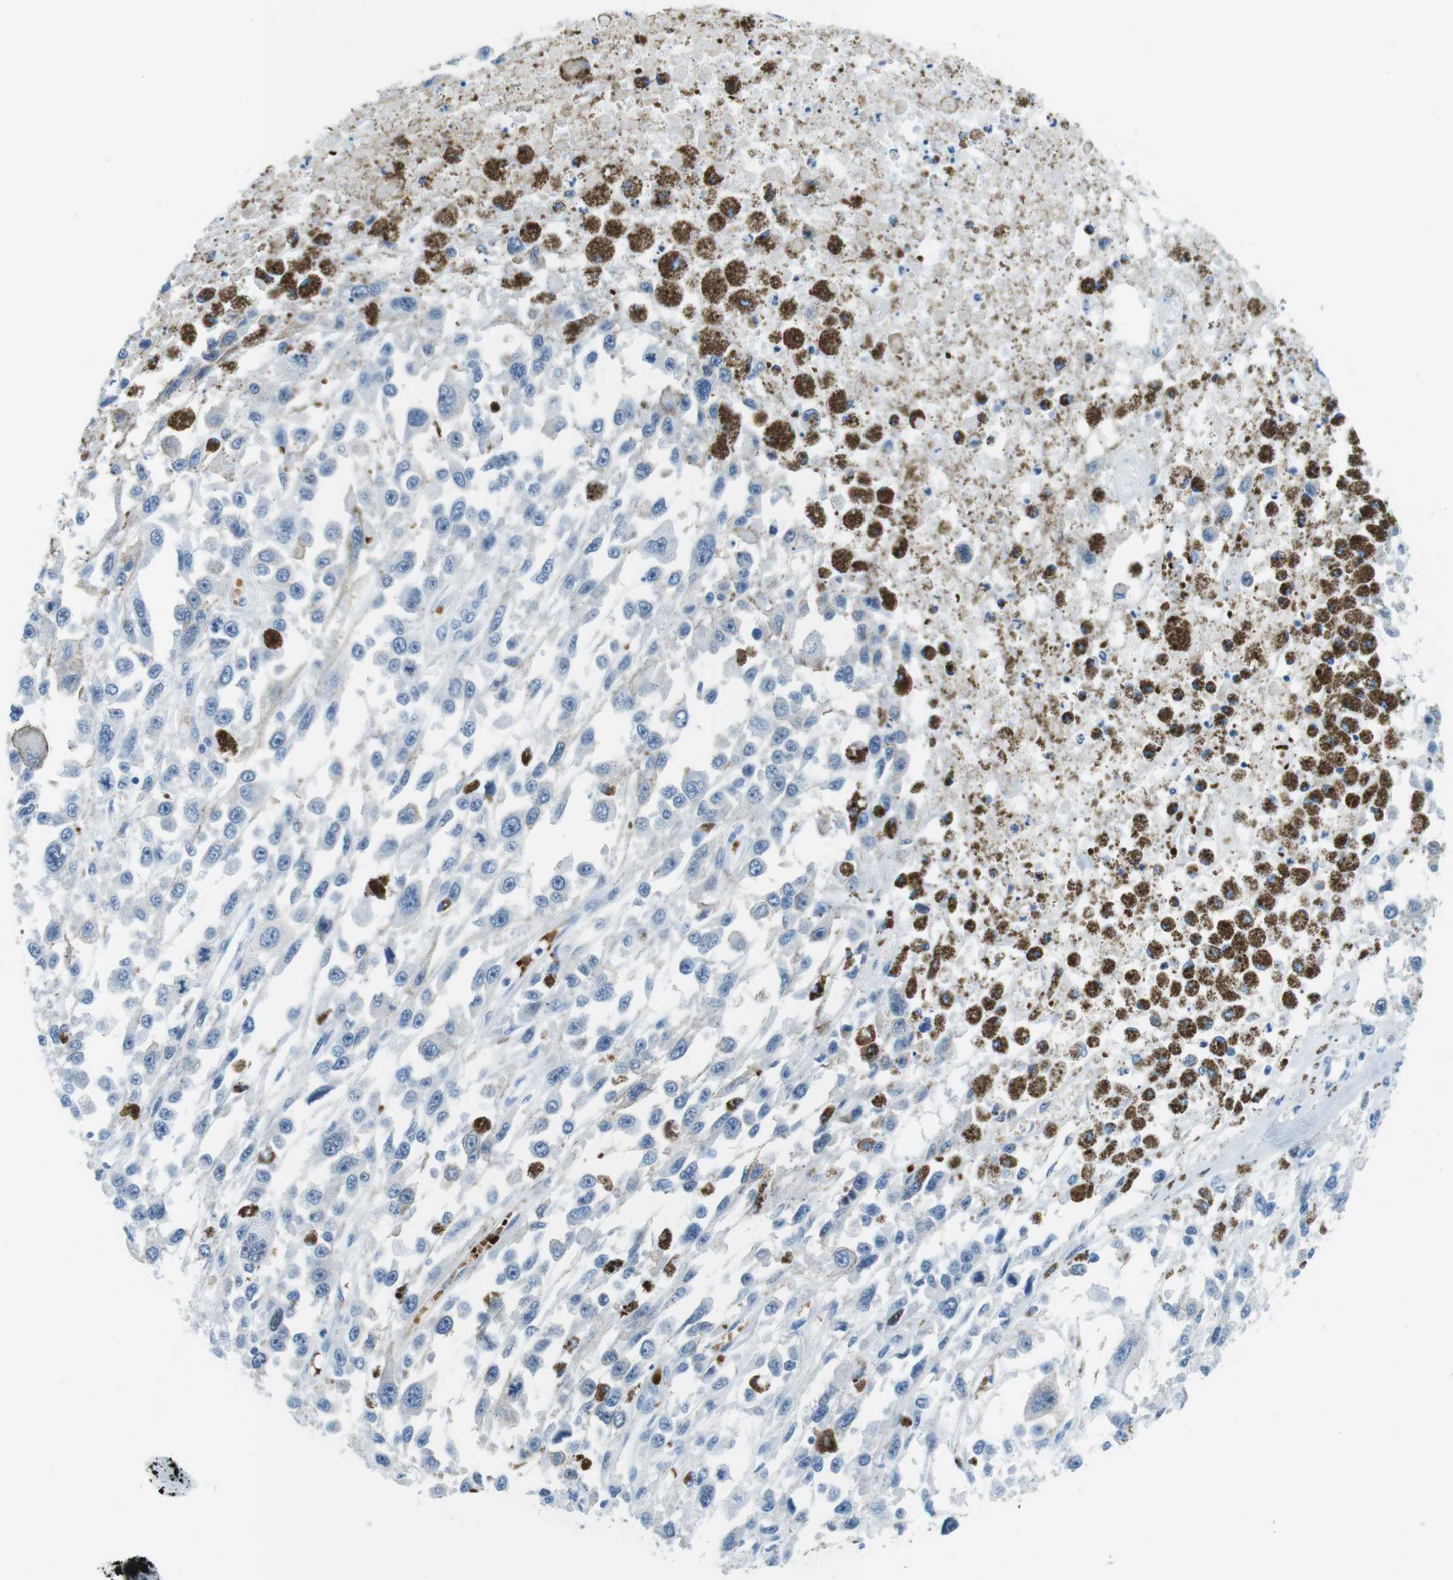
{"staining": {"intensity": "negative", "quantity": "none", "location": "none"}, "tissue": "melanoma", "cell_type": "Tumor cells", "image_type": "cancer", "snomed": [{"axis": "morphology", "description": "Malignant melanoma, Metastatic site"}, {"axis": "topography", "description": "Lymph node"}], "caption": "IHC of melanoma demonstrates no staining in tumor cells.", "gene": "TFAP2C", "patient": {"sex": "male", "age": 59}}